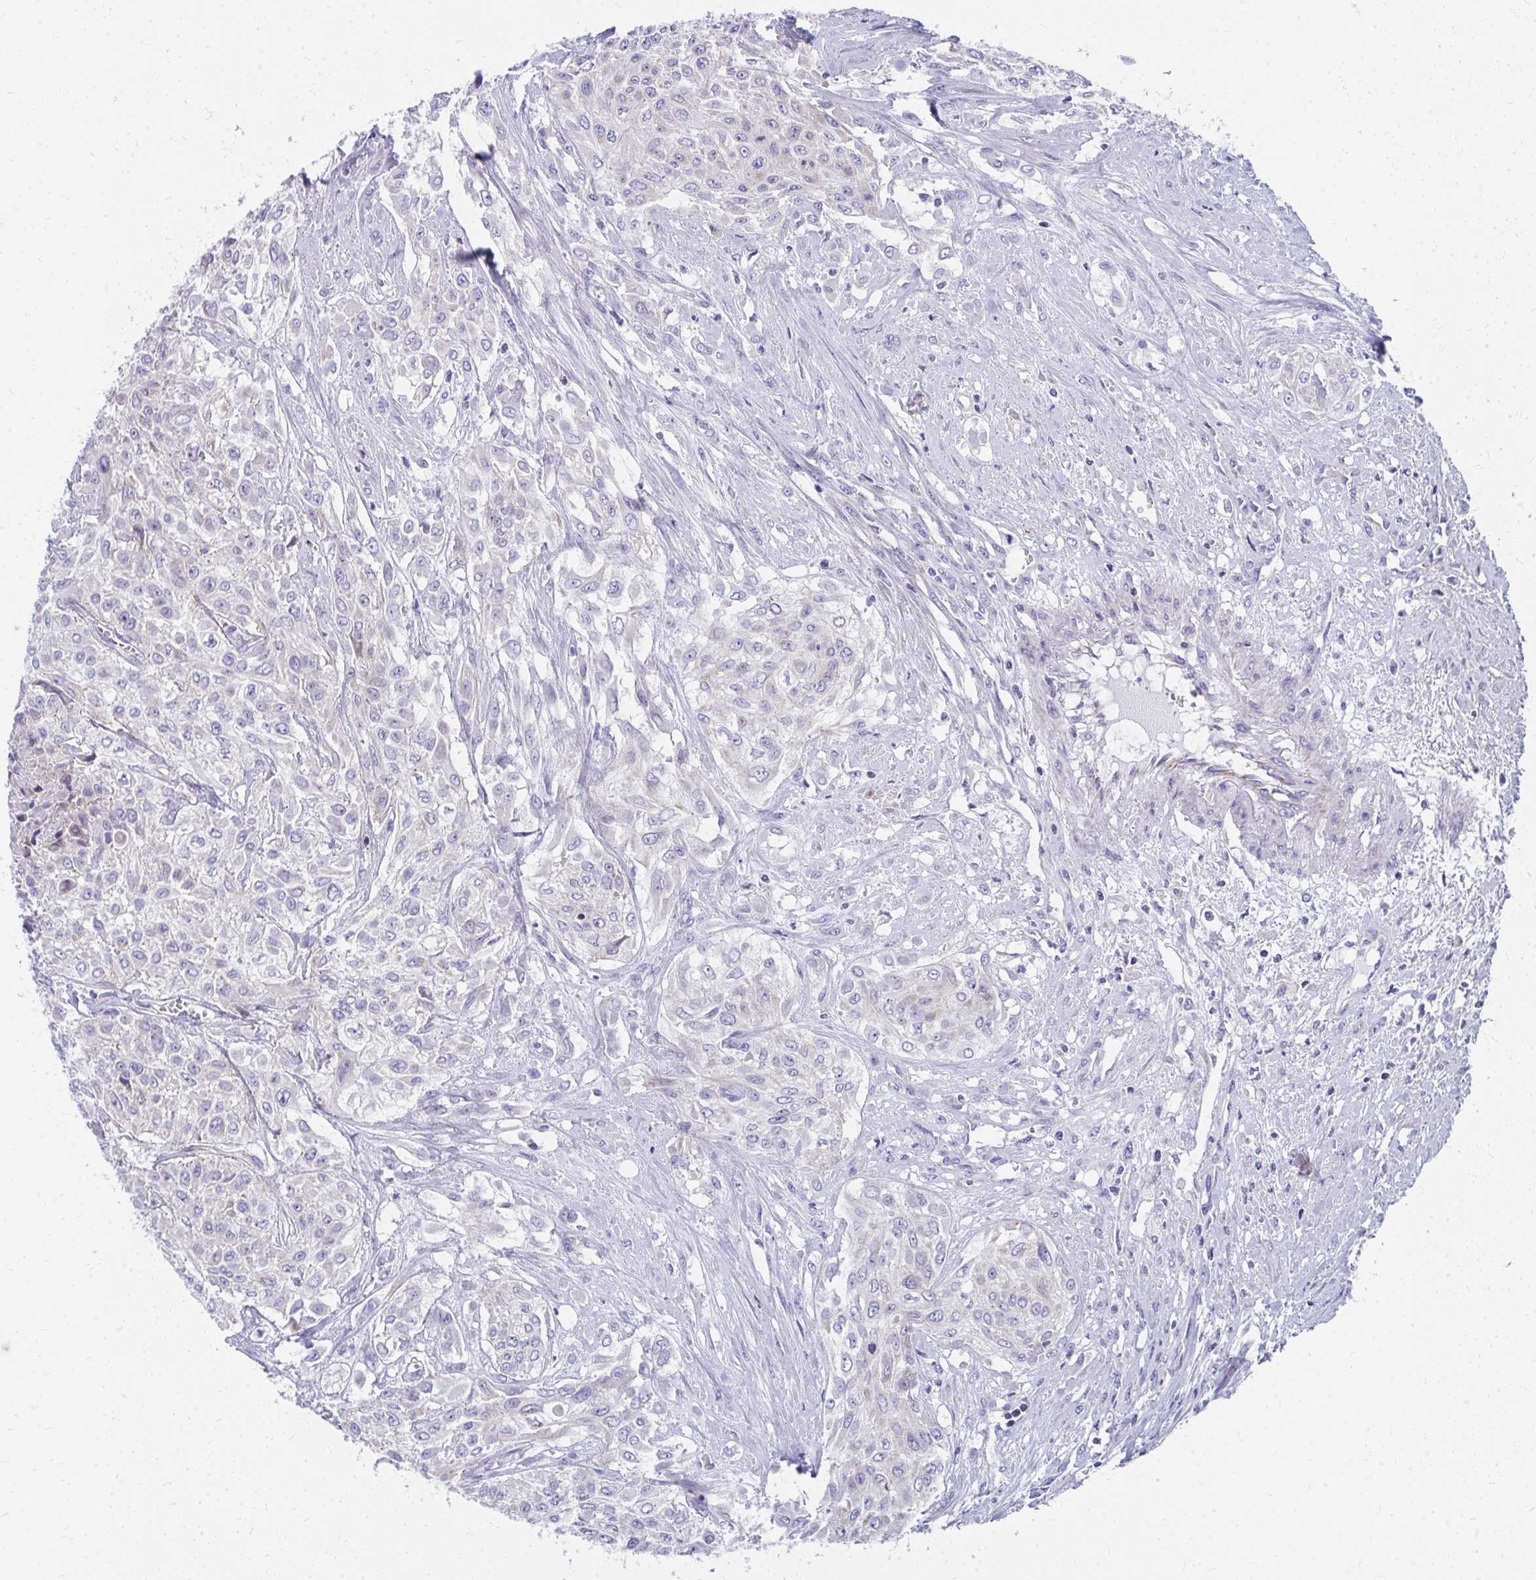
{"staining": {"intensity": "negative", "quantity": "none", "location": "none"}, "tissue": "urothelial cancer", "cell_type": "Tumor cells", "image_type": "cancer", "snomed": [{"axis": "morphology", "description": "Urothelial carcinoma, High grade"}, {"axis": "topography", "description": "Urinary bladder"}], "caption": "Tumor cells show no significant protein staining in urothelial cancer. (DAB (3,3'-diaminobenzidine) IHC with hematoxylin counter stain).", "gene": "IL37", "patient": {"sex": "male", "age": 57}}